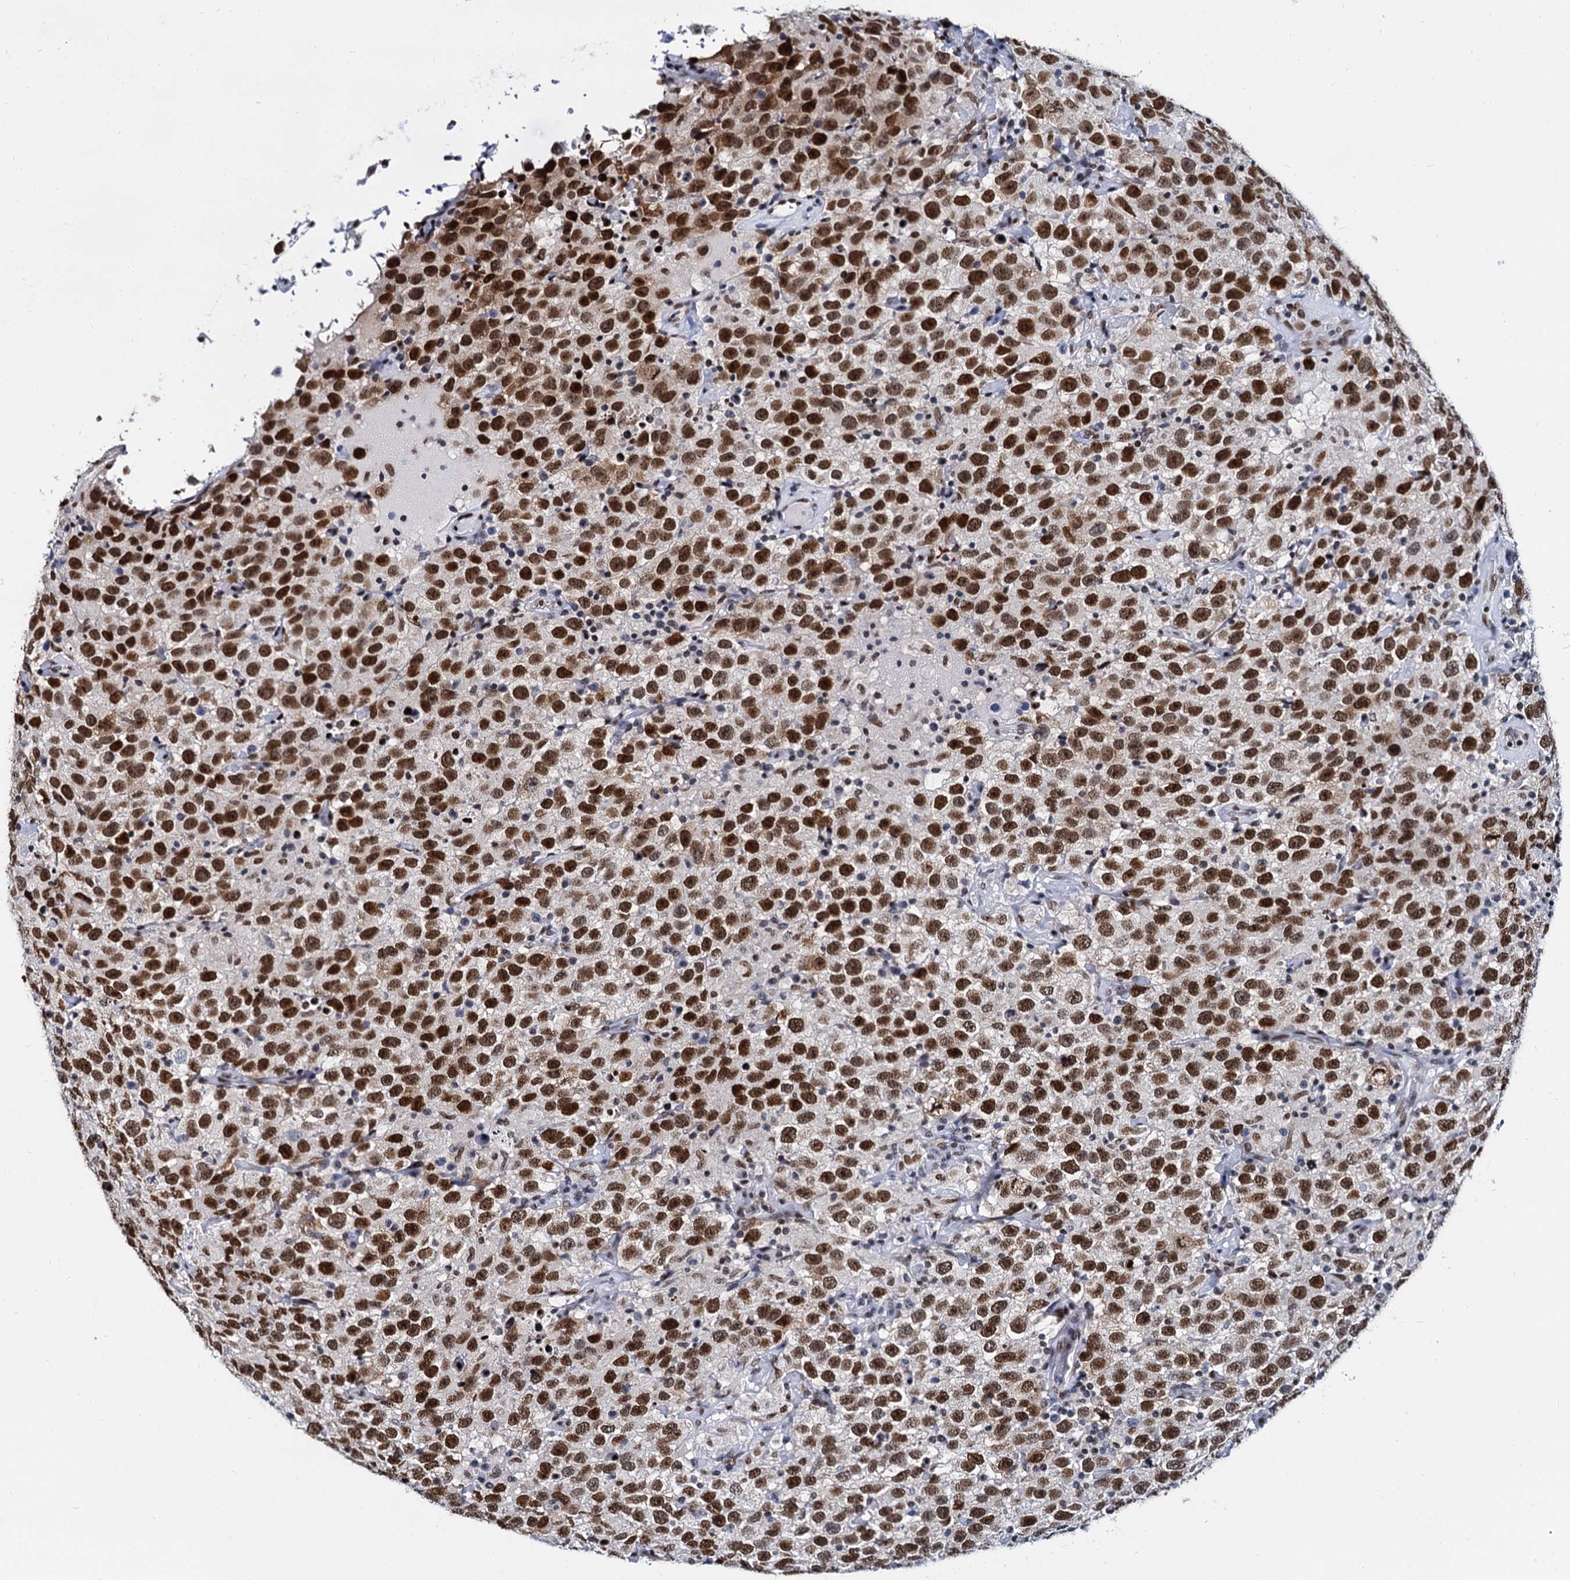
{"staining": {"intensity": "strong", "quantity": ">75%", "location": "nuclear"}, "tissue": "testis cancer", "cell_type": "Tumor cells", "image_type": "cancer", "snomed": [{"axis": "morphology", "description": "Seminoma, NOS"}, {"axis": "topography", "description": "Testis"}], "caption": "Testis seminoma stained for a protein (brown) exhibits strong nuclear positive staining in approximately >75% of tumor cells.", "gene": "CMAS", "patient": {"sex": "male", "age": 41}}